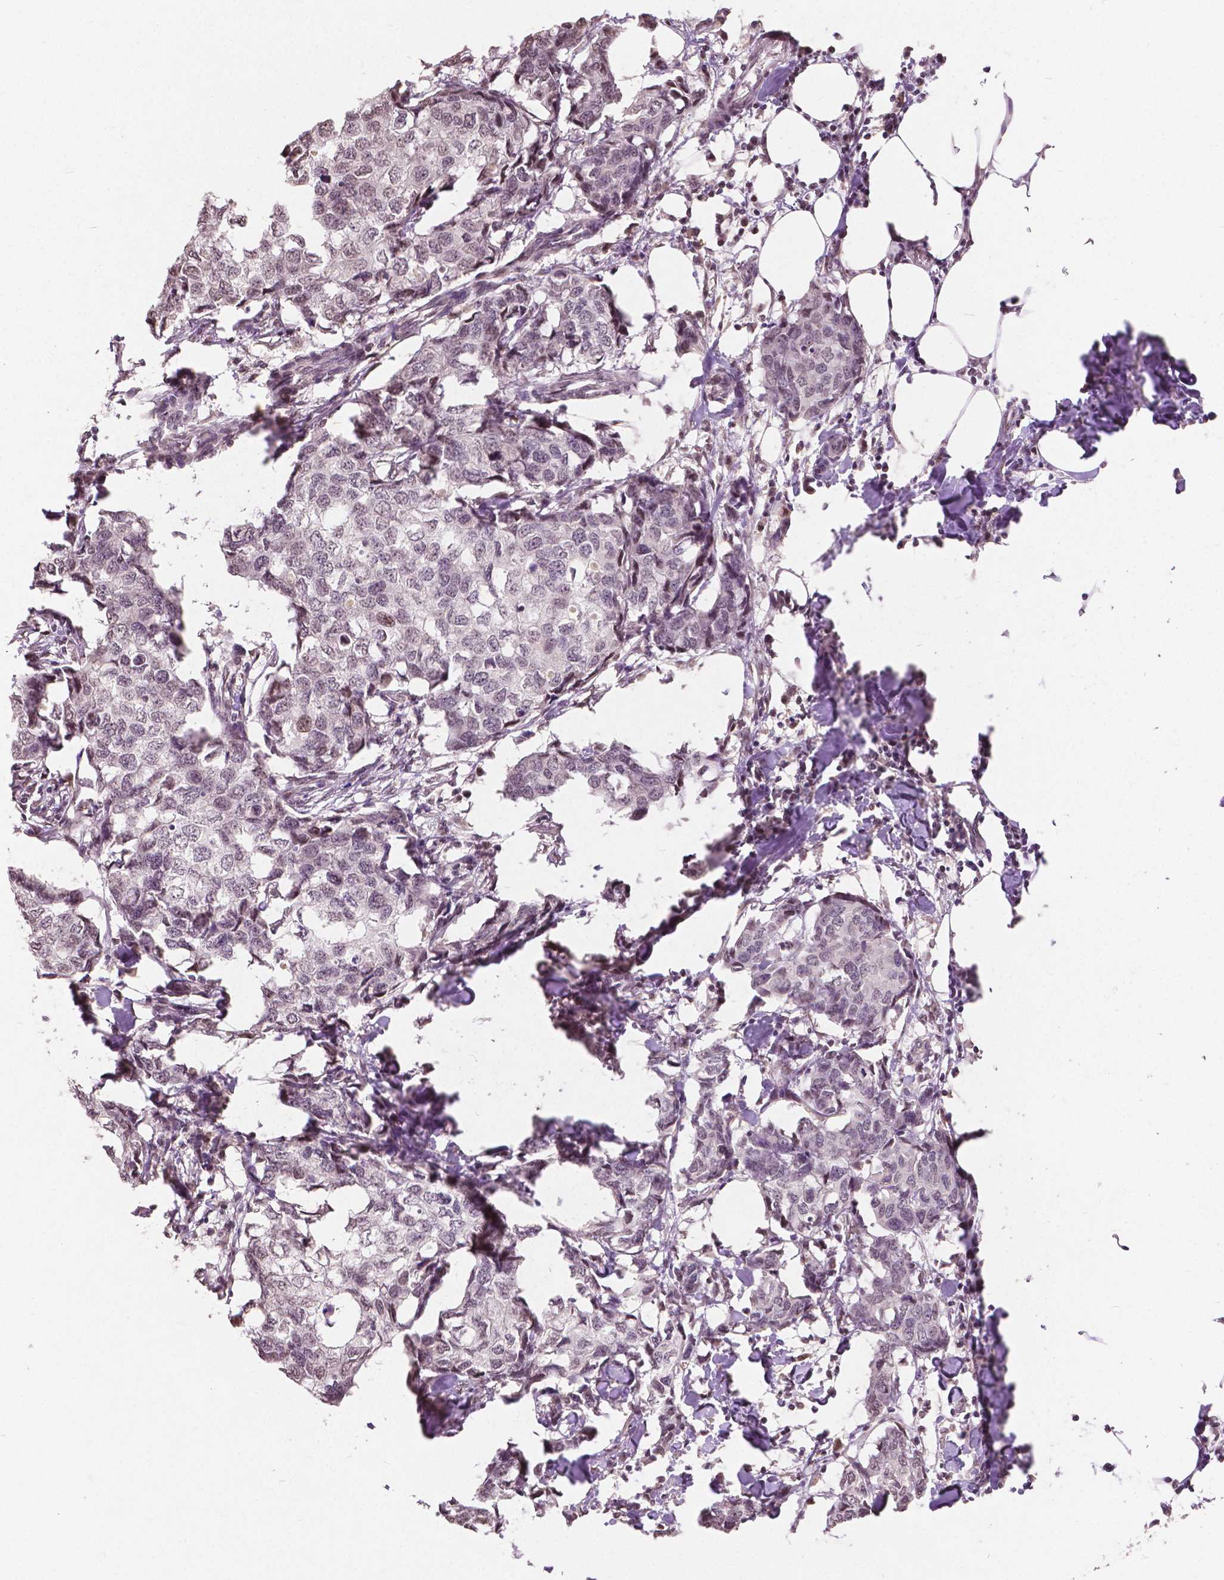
{"staining": {"intensity": "weak", "quantity": "25%-75%", "location": "nuclear"}, "tissue": "breast cancer", "cell_type": "Tumor cells", "image_type": "cancer", "snomed": [{"axis": "morphology", "description": "Duct carcinoma"}, {"axis": "topography", "description": "Breast"}], "caption": "Immunohistochemistry of intraductal carcinoma (breast) reveals low levels of weak nuclear staining in about 25%-75% of tumor cells.", "gene": "HOXA10", "patient": {"sex": "female", "age": 27}}